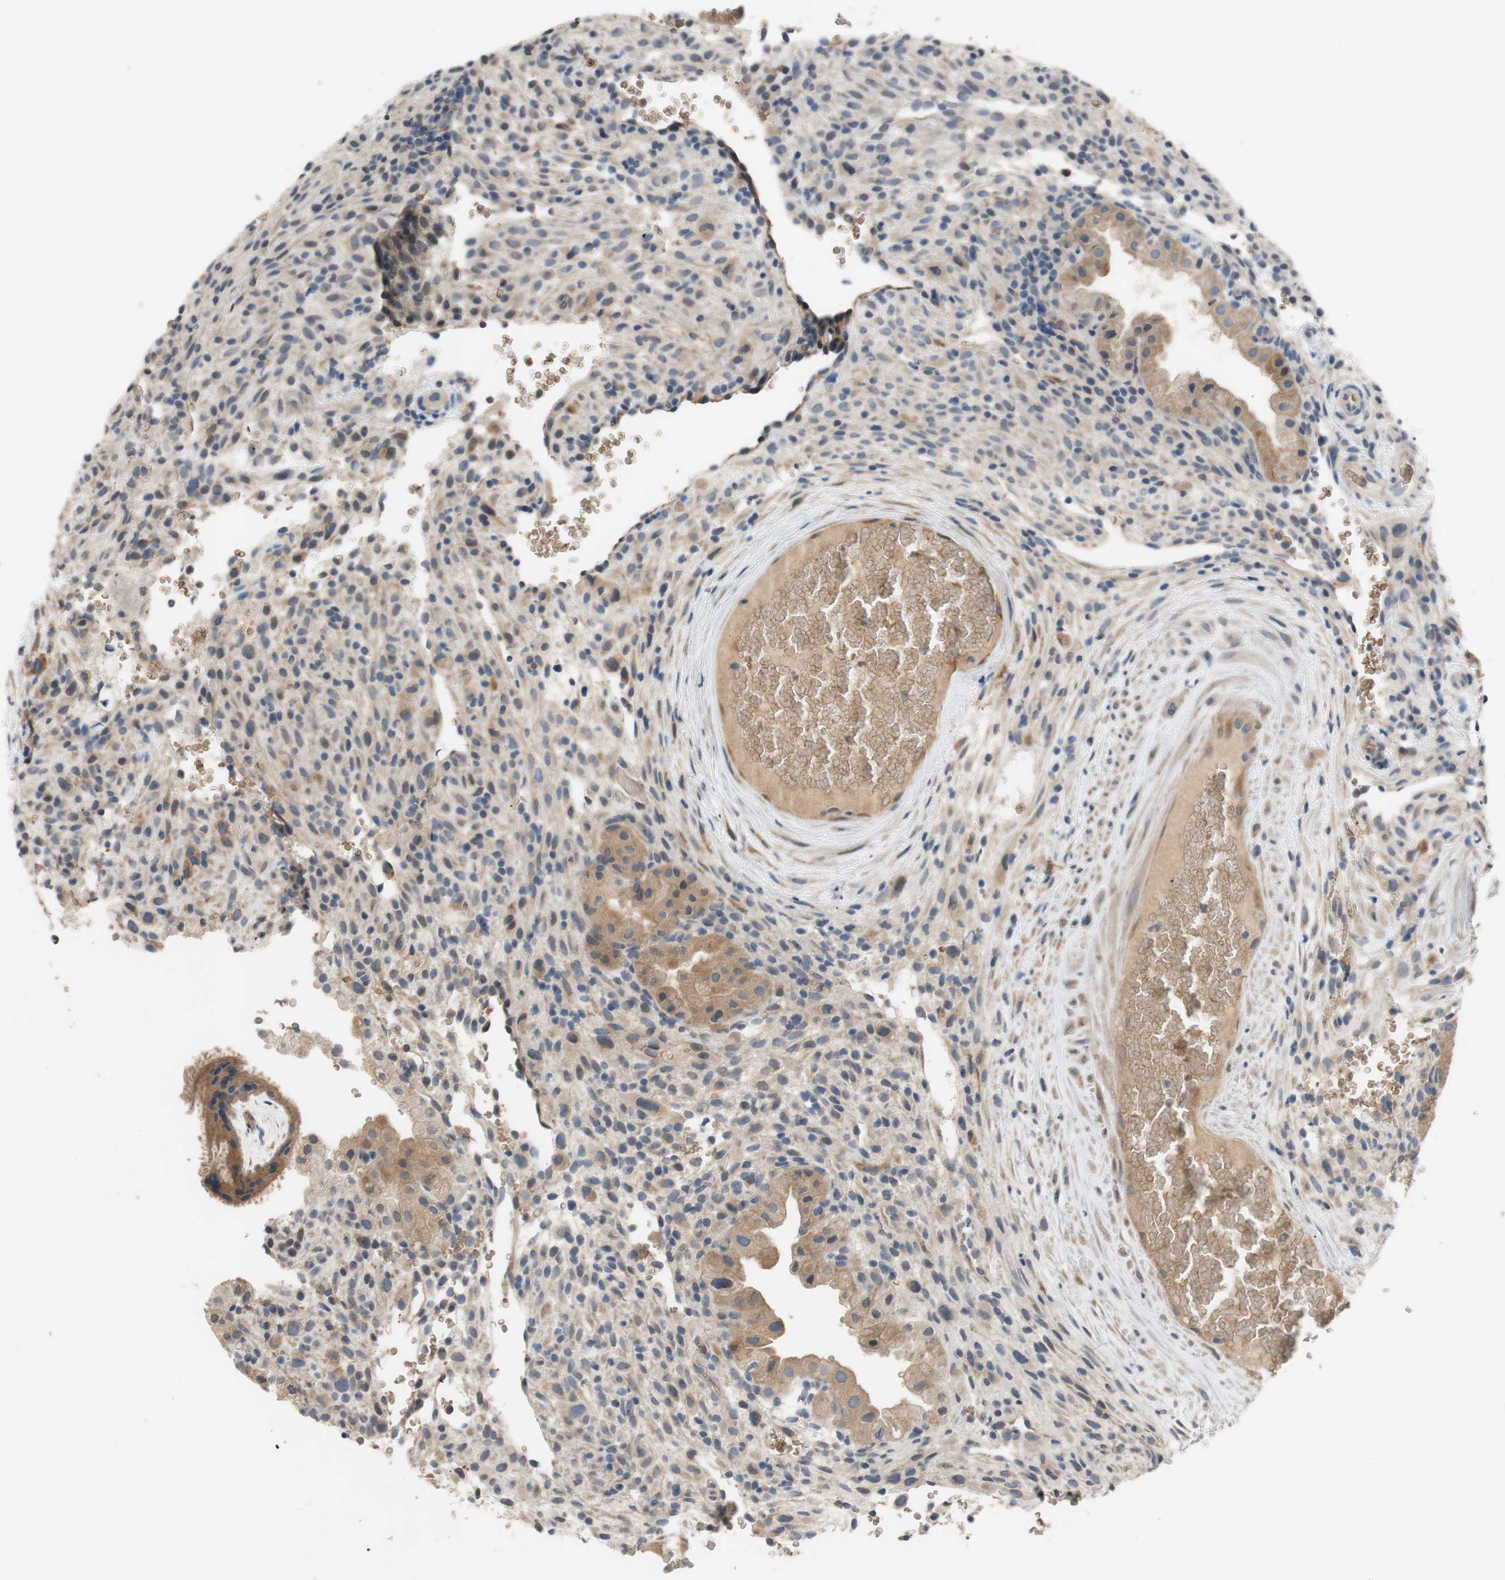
{"staining": {"intensity": "weak", "quantity": ">75%", "location": "cytoplasmic/membranous"}, "tissue": "placenta", "cell_type": "Decidual cells", "image_type": "normal", "snomed": [{"axis": "morphology", "description": "Normal tissue, NOS"}, {"axis": "topography", "description": "Placenta"}], "caption": "This micrograph reveals normal placenta stained with immunohistochemistry (IHC) to label a protein in brown. The cytoplasmic/membranous of decidual cells show weak positivity for the protein. Nuclei are counter-stained blue.", "gene": "ADD2", "patient": {"sex": "female", "age": 19}}